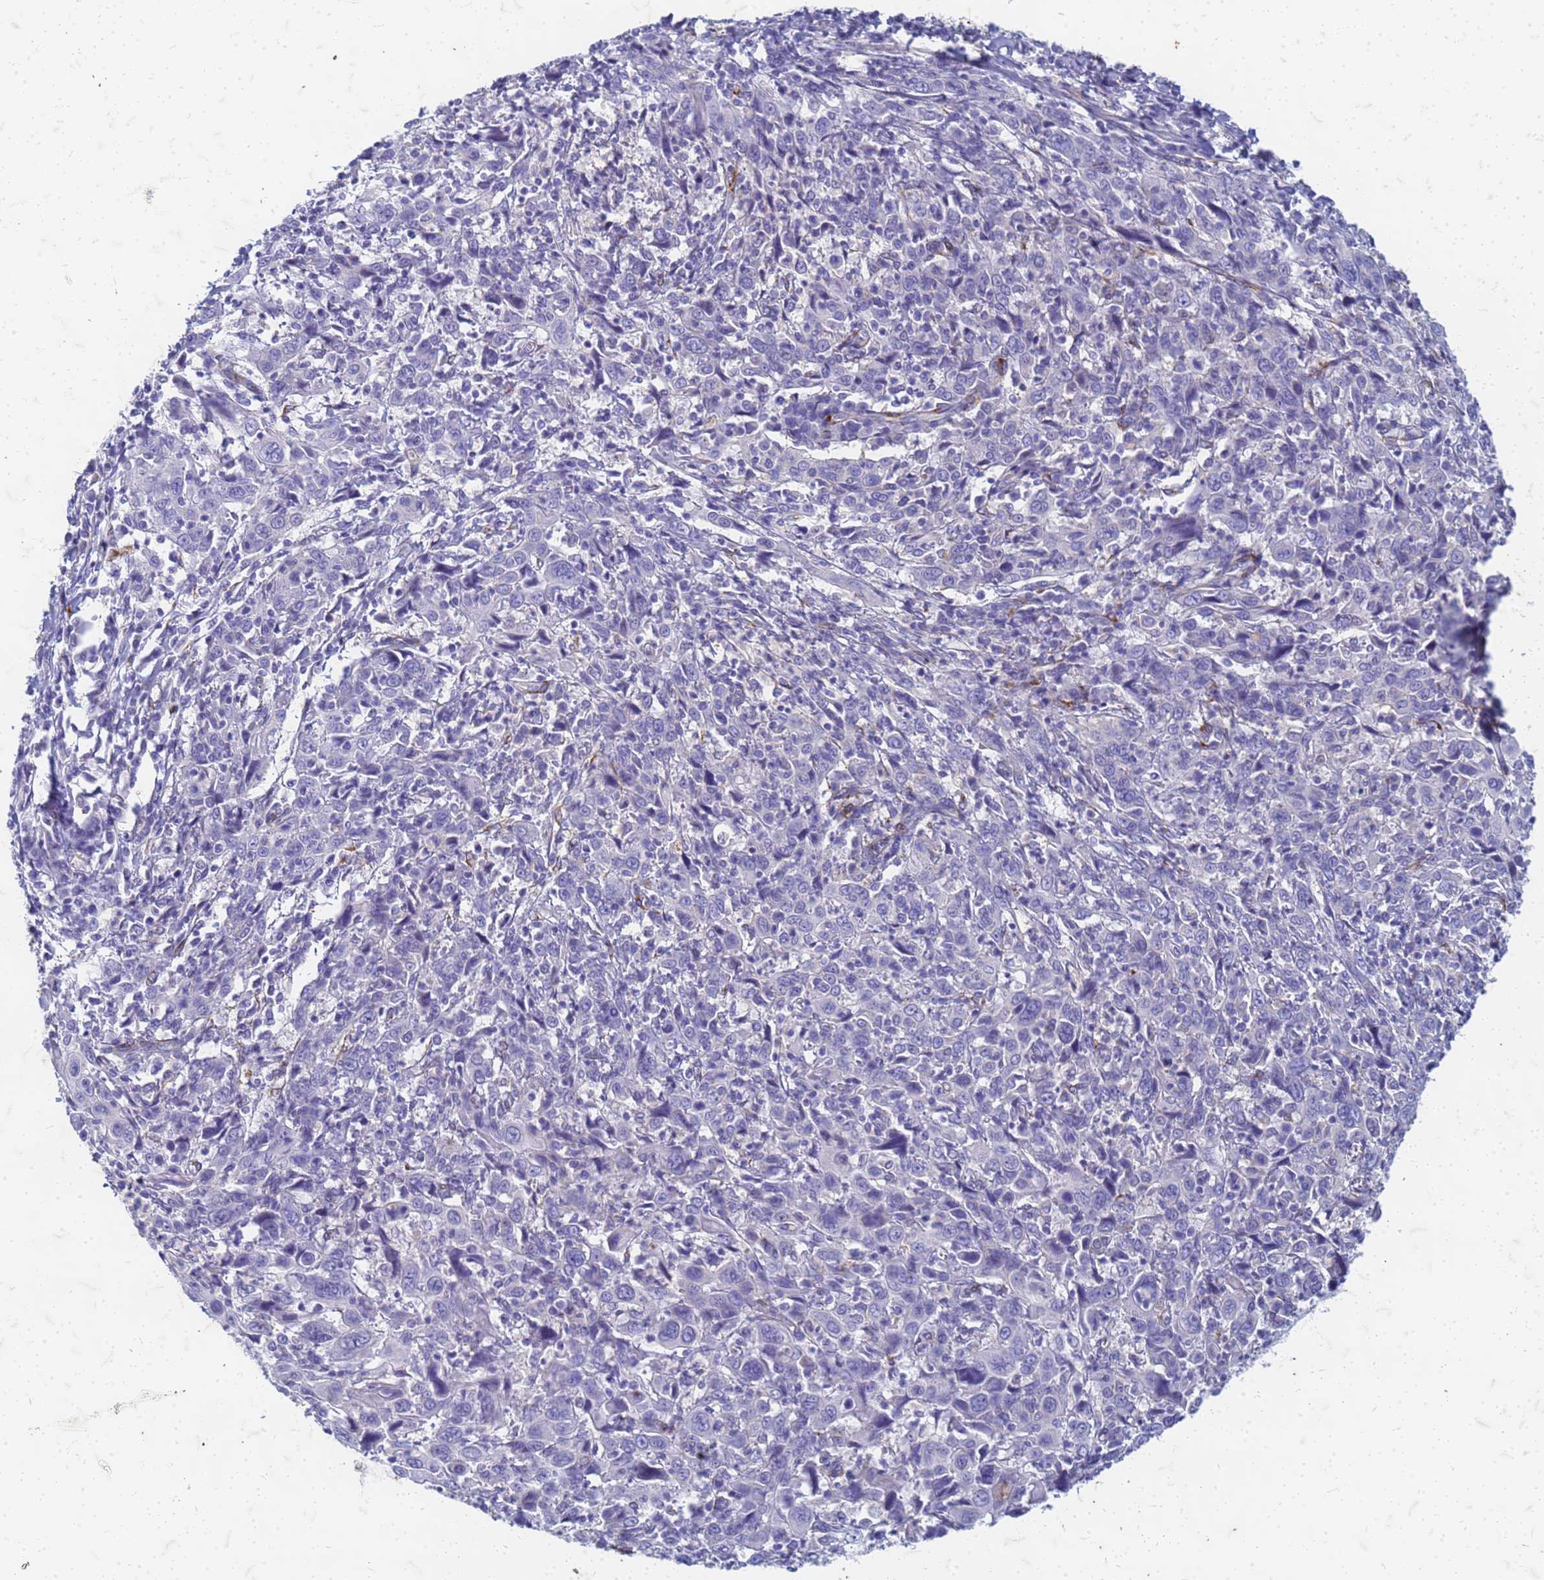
{"staining": {"intensity": "negative", "quantity": "none", "location": "none"}, "tissue": "cervical cancer", "cell_type": "Tumor cells", "image_type": "cancer", "snomed": [{"axis": "morphology", "description": "Squamous cell carcinoma, NOS"}, {"axis": "topography", "description": "Cervix"}], "caption": "Tumor cells show no significant protein positivity in squamous cell carcinoma (cervical).", "gene": "TRIM64B", "patient": {"sex": "female", "age": 46}}